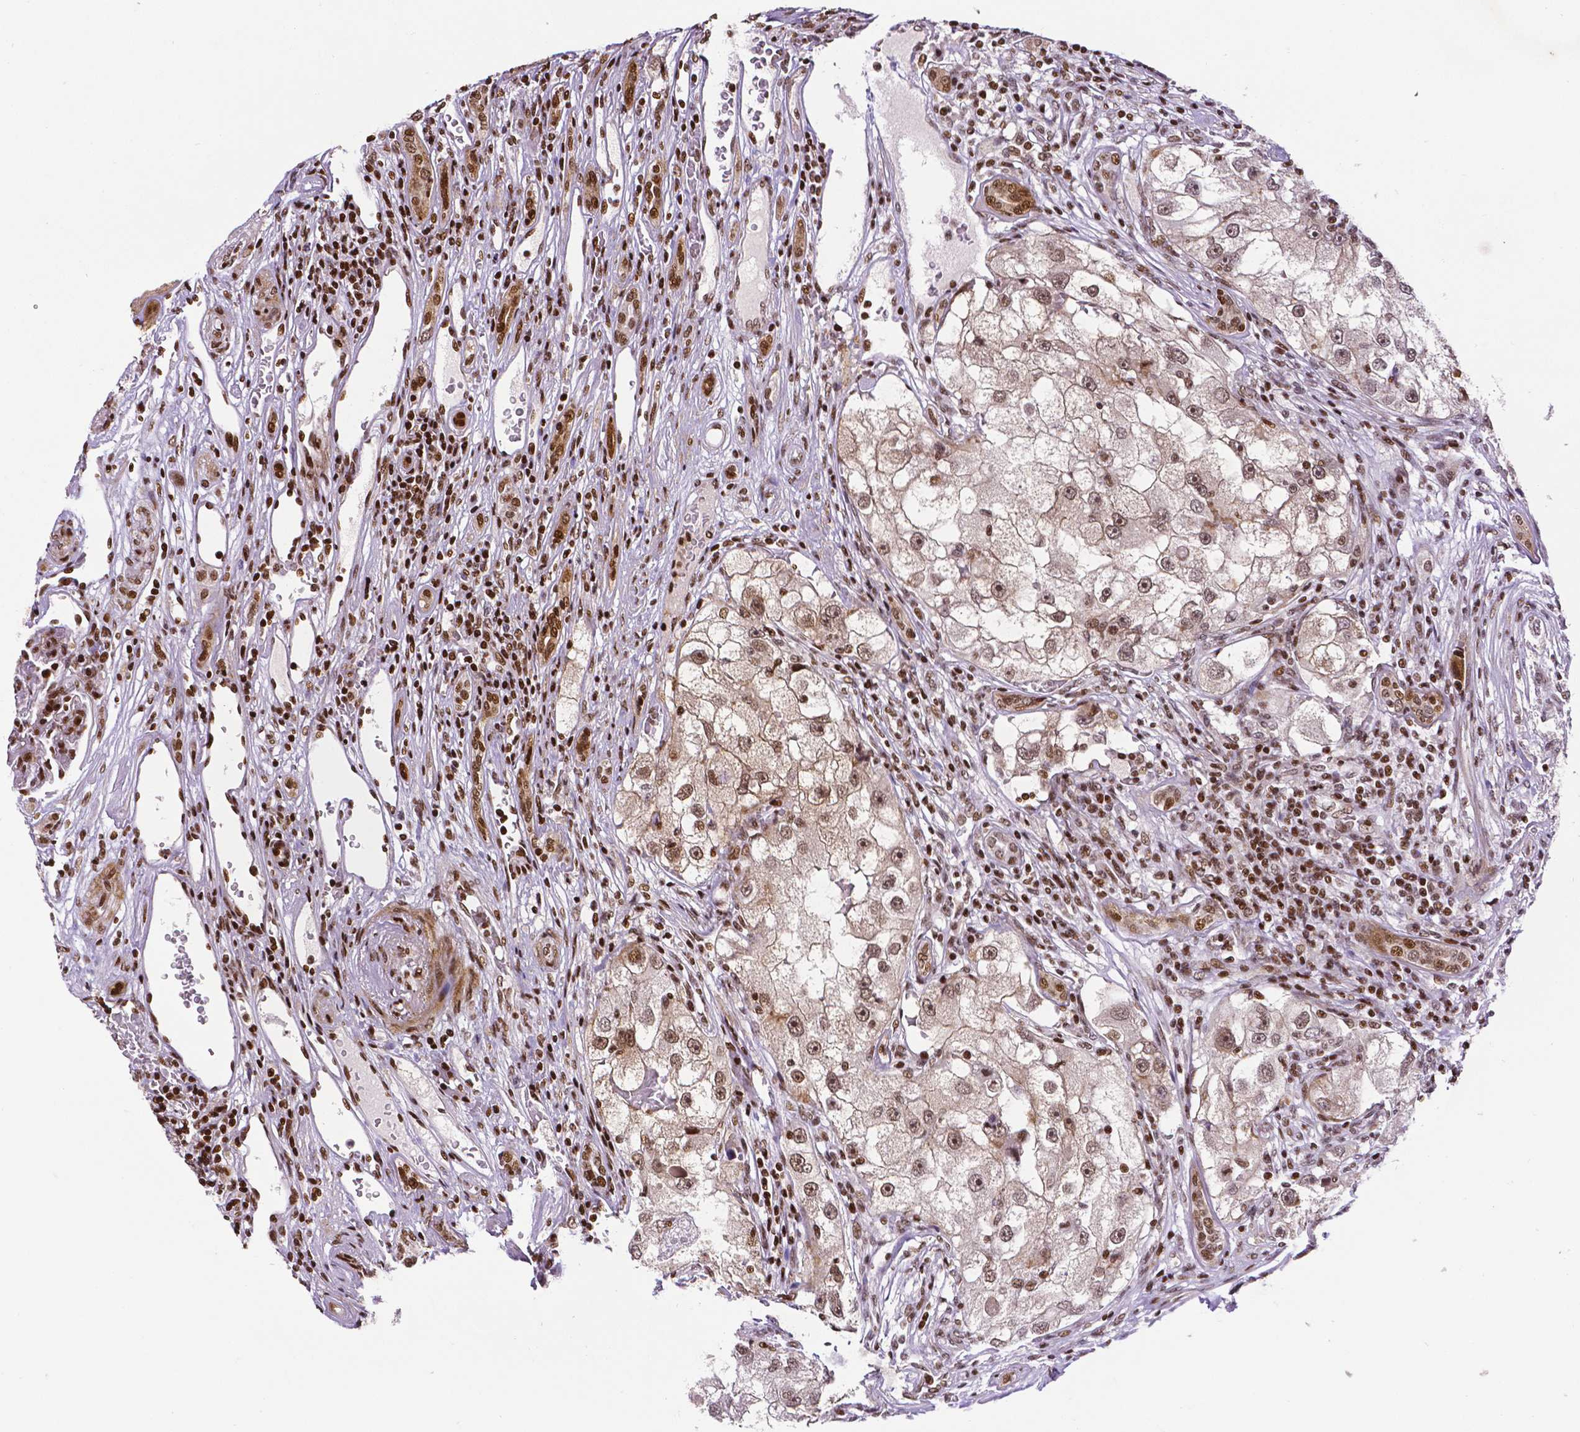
{"staining": {"intensity": "weak", "quantity": ">75%", "location": "cytoplasmic/membranous,nuclear"}, "tissue": "renal cancer", "cell_type": "Tumor cells", "image_type": "cancer", "snomed": [{"axis": "morphology", "description": "Adenocarcinoma, NOS"}, {"axis": "topography", "description": "Kidney"}], "caption": "This is an image of immunohistochemistry staining of renal cancer (adenocarcinoma), which shows weak expression in the cytoplasmic/membranous and nuclear of tumor cells.", "gene": "CTCF", "patient": {"sex": "male", "age": 63}}